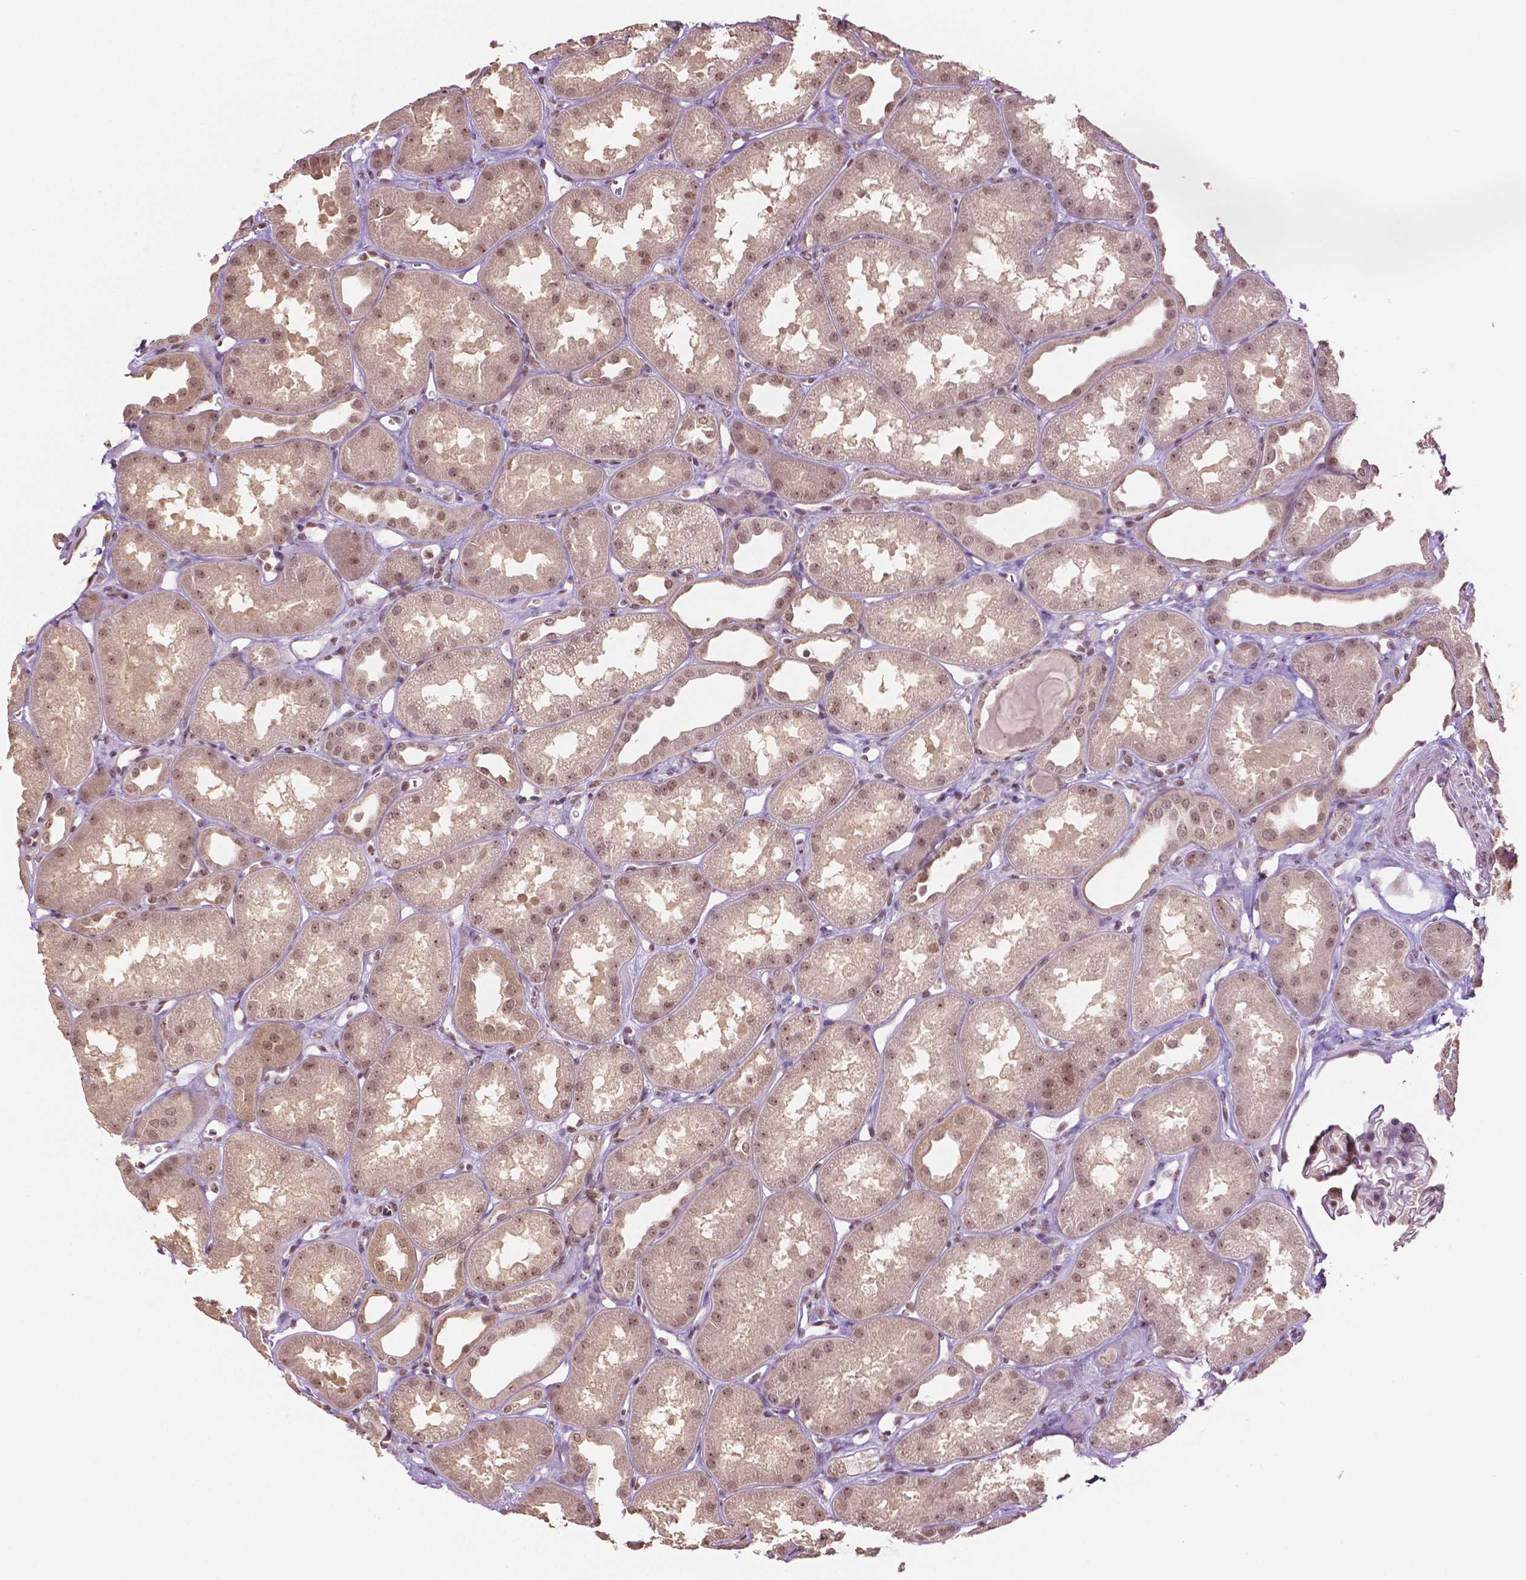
{"staining": {"intensity": "moderate", "quantity": ">75%", "location": "nuclear"}, "tissue": "kidney", "cell_type": "Cells in glomeruli", "image_type": "normal", "snomed": [{"axis": "morphology", "description": "Normal tissue, NOS"}, {"axis": "topography", "description": "Kidney"}], "caption": "IHC of normal kidney exhibits medium levels of moderate nuclear staining in about >75% of cells in glomeruli.", "gene": "DEK", "patient": {"sex": "male", "age": 61}}